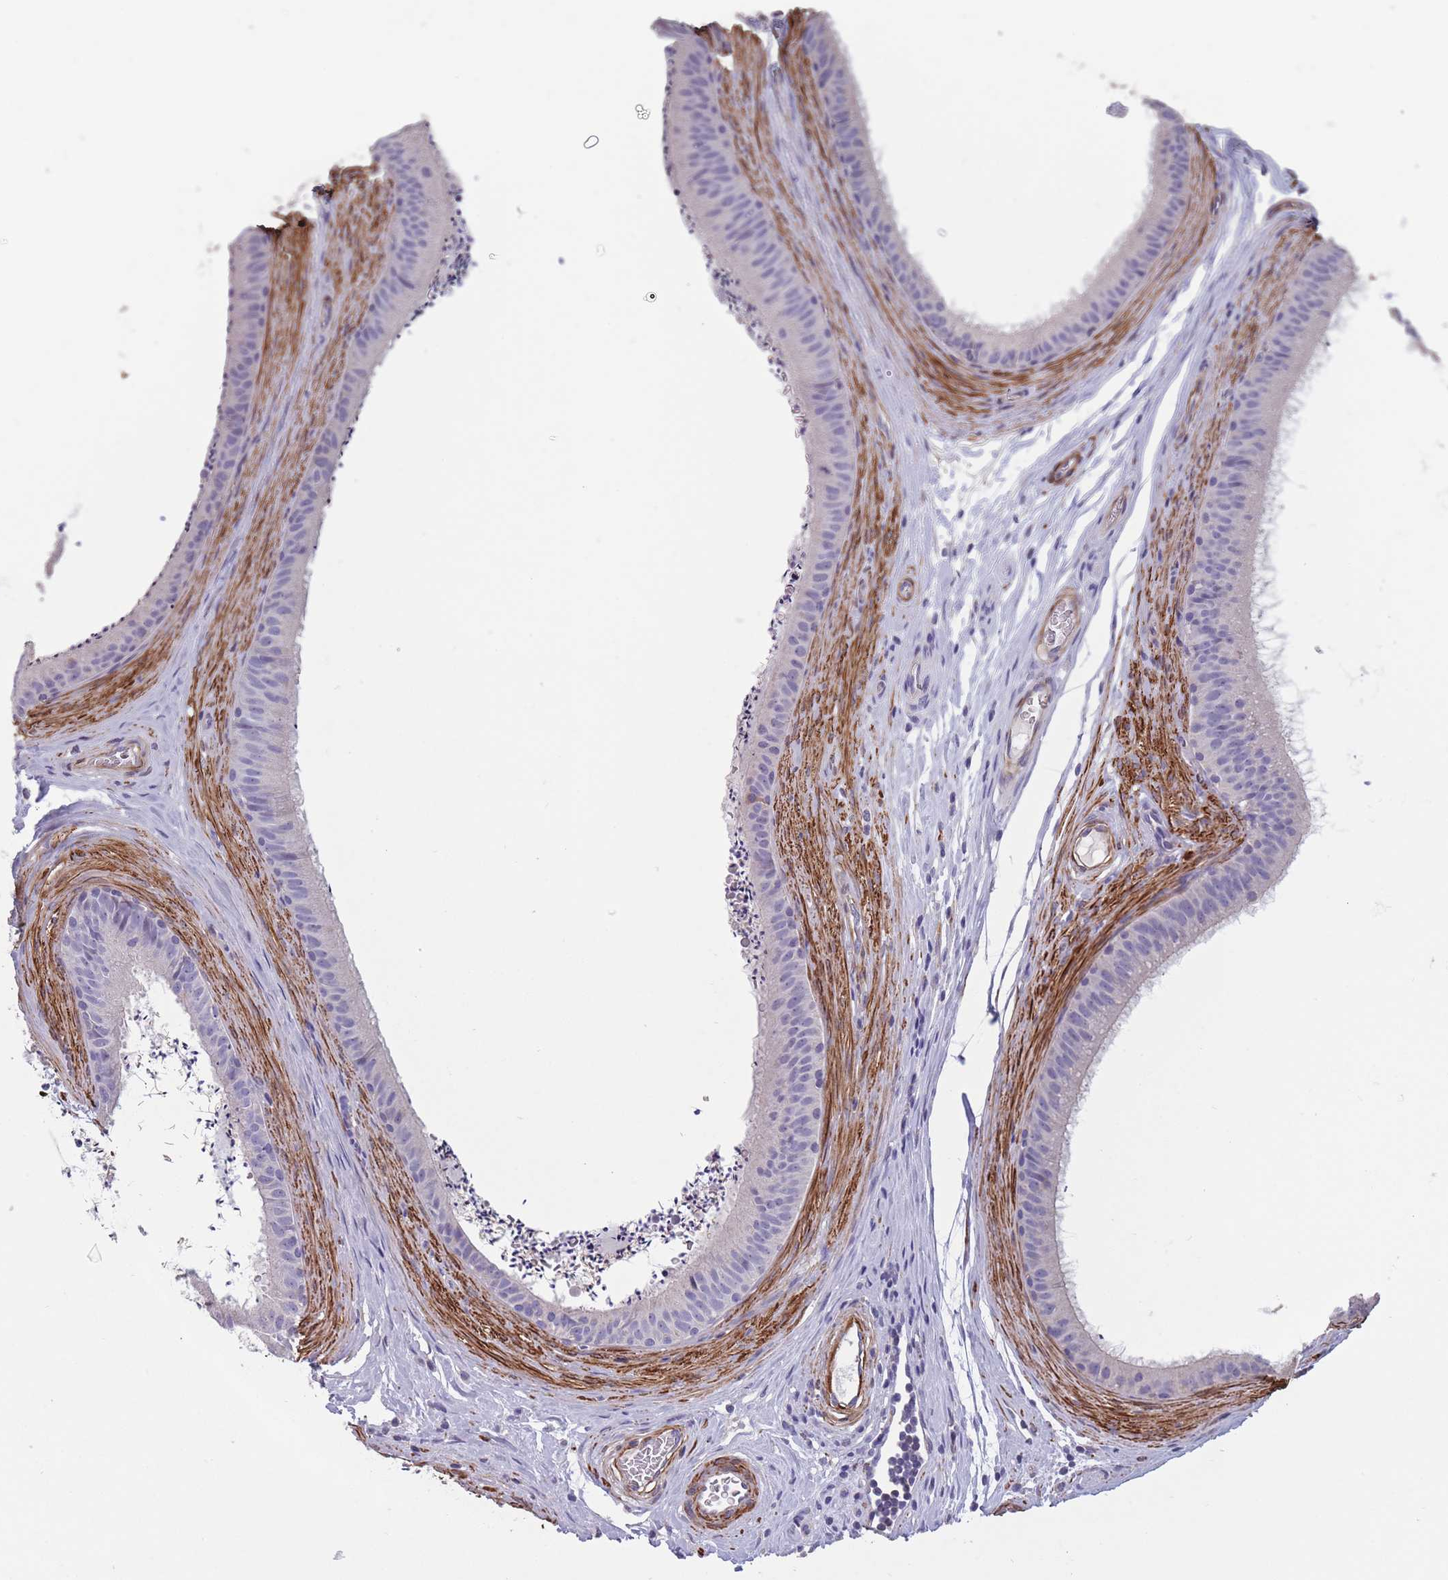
{"staining": {"intensity": "negative", "quantity": "none", "location": "none"}, "tissue": "epididymis", "cell_type": "Glandular cells", "image_type": "normal", "snomed": [{"axis": "morphology", "description": "Normal tissue, NOS"}, {"axis": "topography", "description": "Testis"}, {"axis": "topography", "description": "Epididymis"}], "caption": "Glandular cells are negative for protein expression in unremarkable human epididymis. The staining was performed using DAB (3,3'-diaminobenzidine) to visualize the protein expression in brown, while the nuclei were stained in blue with hematoxylin (Magnification: 20x).", "gene": "TOMM40L", "patient": {"sex": "male", "age": 41}}